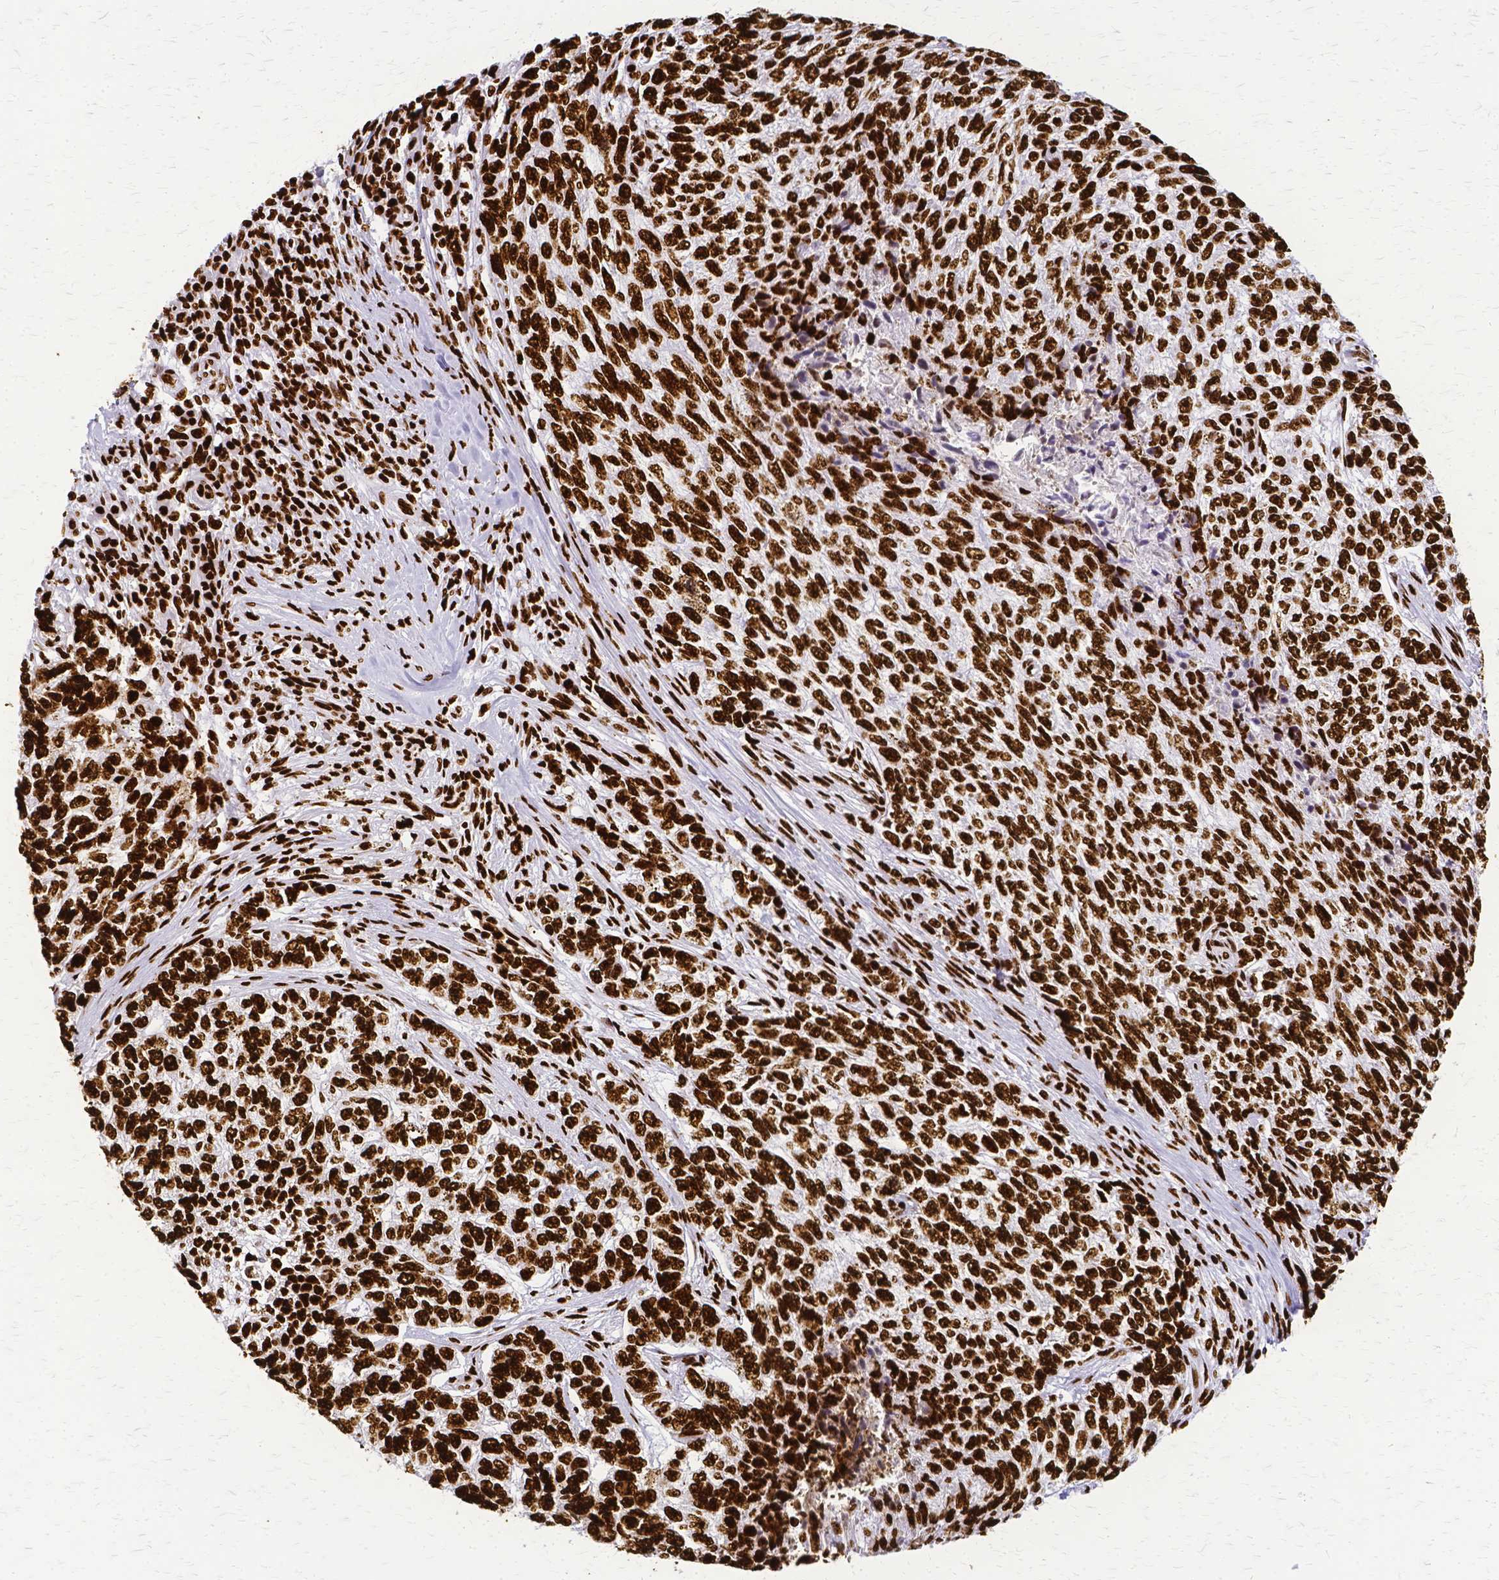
{"staining": {"intensity": "strong", "quantity": ">75%", "location": "nuclear"}, "tissue": "skin cancer", "cell_type": "Tumor cells", "image_type": "cancer", "snomed": [{"axis": "morphology", "description": "Basal cell carcinoma"}, {"axis": "topography", "description": "Skin"}], "caption": "Human skin basal cell carcinoma stained with a protein marker demonstrates strong staining in tumor cells.", "gene": "SFPQ", "patient": {"sex": "female", "age": 65}}